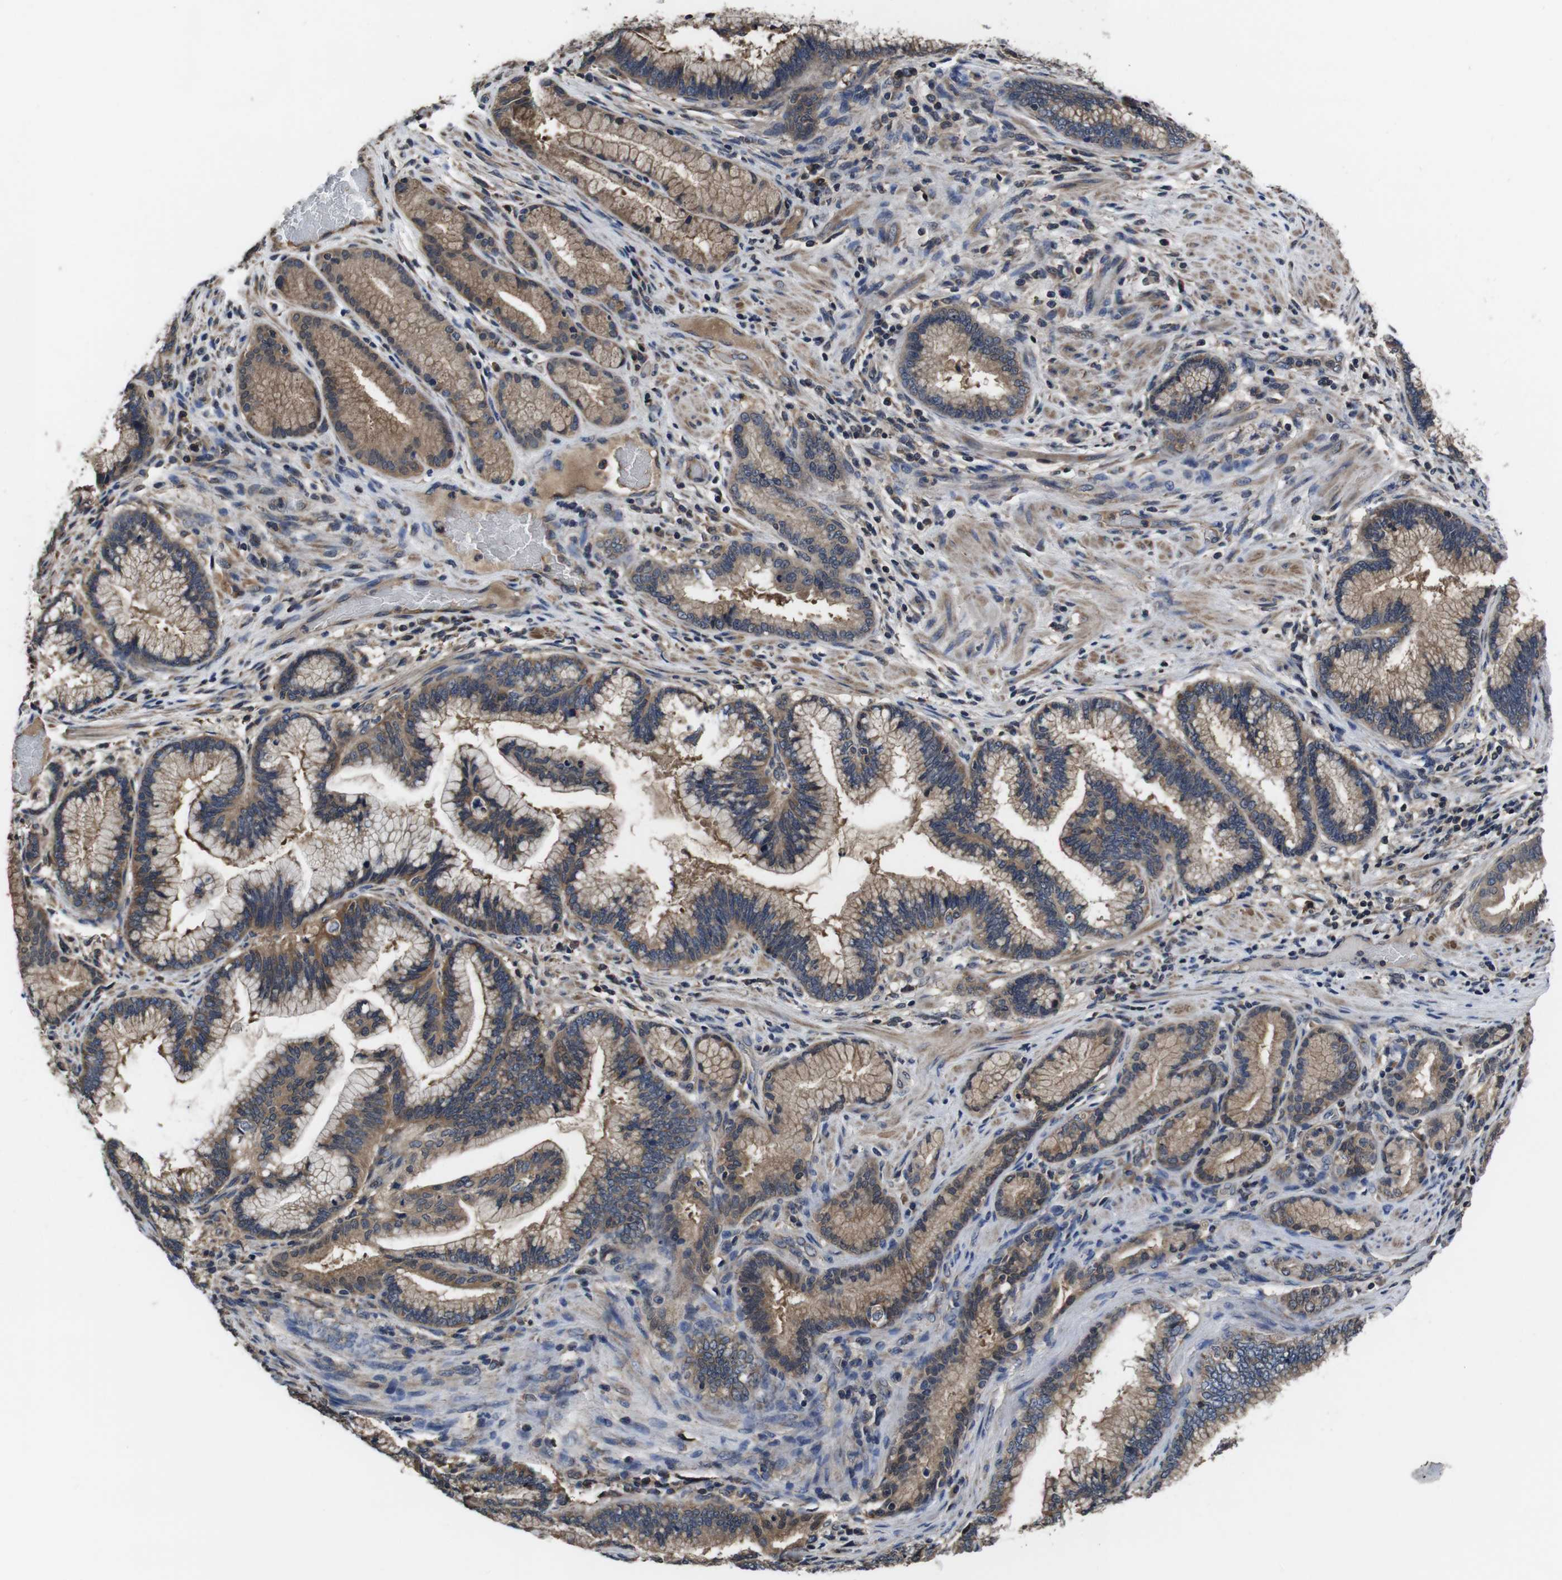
{"staining": {"intensity": "moderate", "quantity": ">75%", "location": "cytoplasmic/membranous"}, "tissue": "pancreatic cancer", "cell_type": "Tumor cells", "image_type": "cancer", "snomed": [{"axis": "morphology", "description": "Adenocarcinoma, NOS"}, {"axis": "topography", "description": "Pancreas"}], "caption": "Immunohistochemistry (IHC) image of neoplastic tissue: human adenocarcinoma (pancreatic) stained using IHC shows medium levels of moderate protein expression localized specifically in the cytoplasmic/membranous of tumor cells, appearing as a cytoplasmic/membranous brown color.", "gene": "CXCL11", "patient": {"sex": "female", "age": 64}}